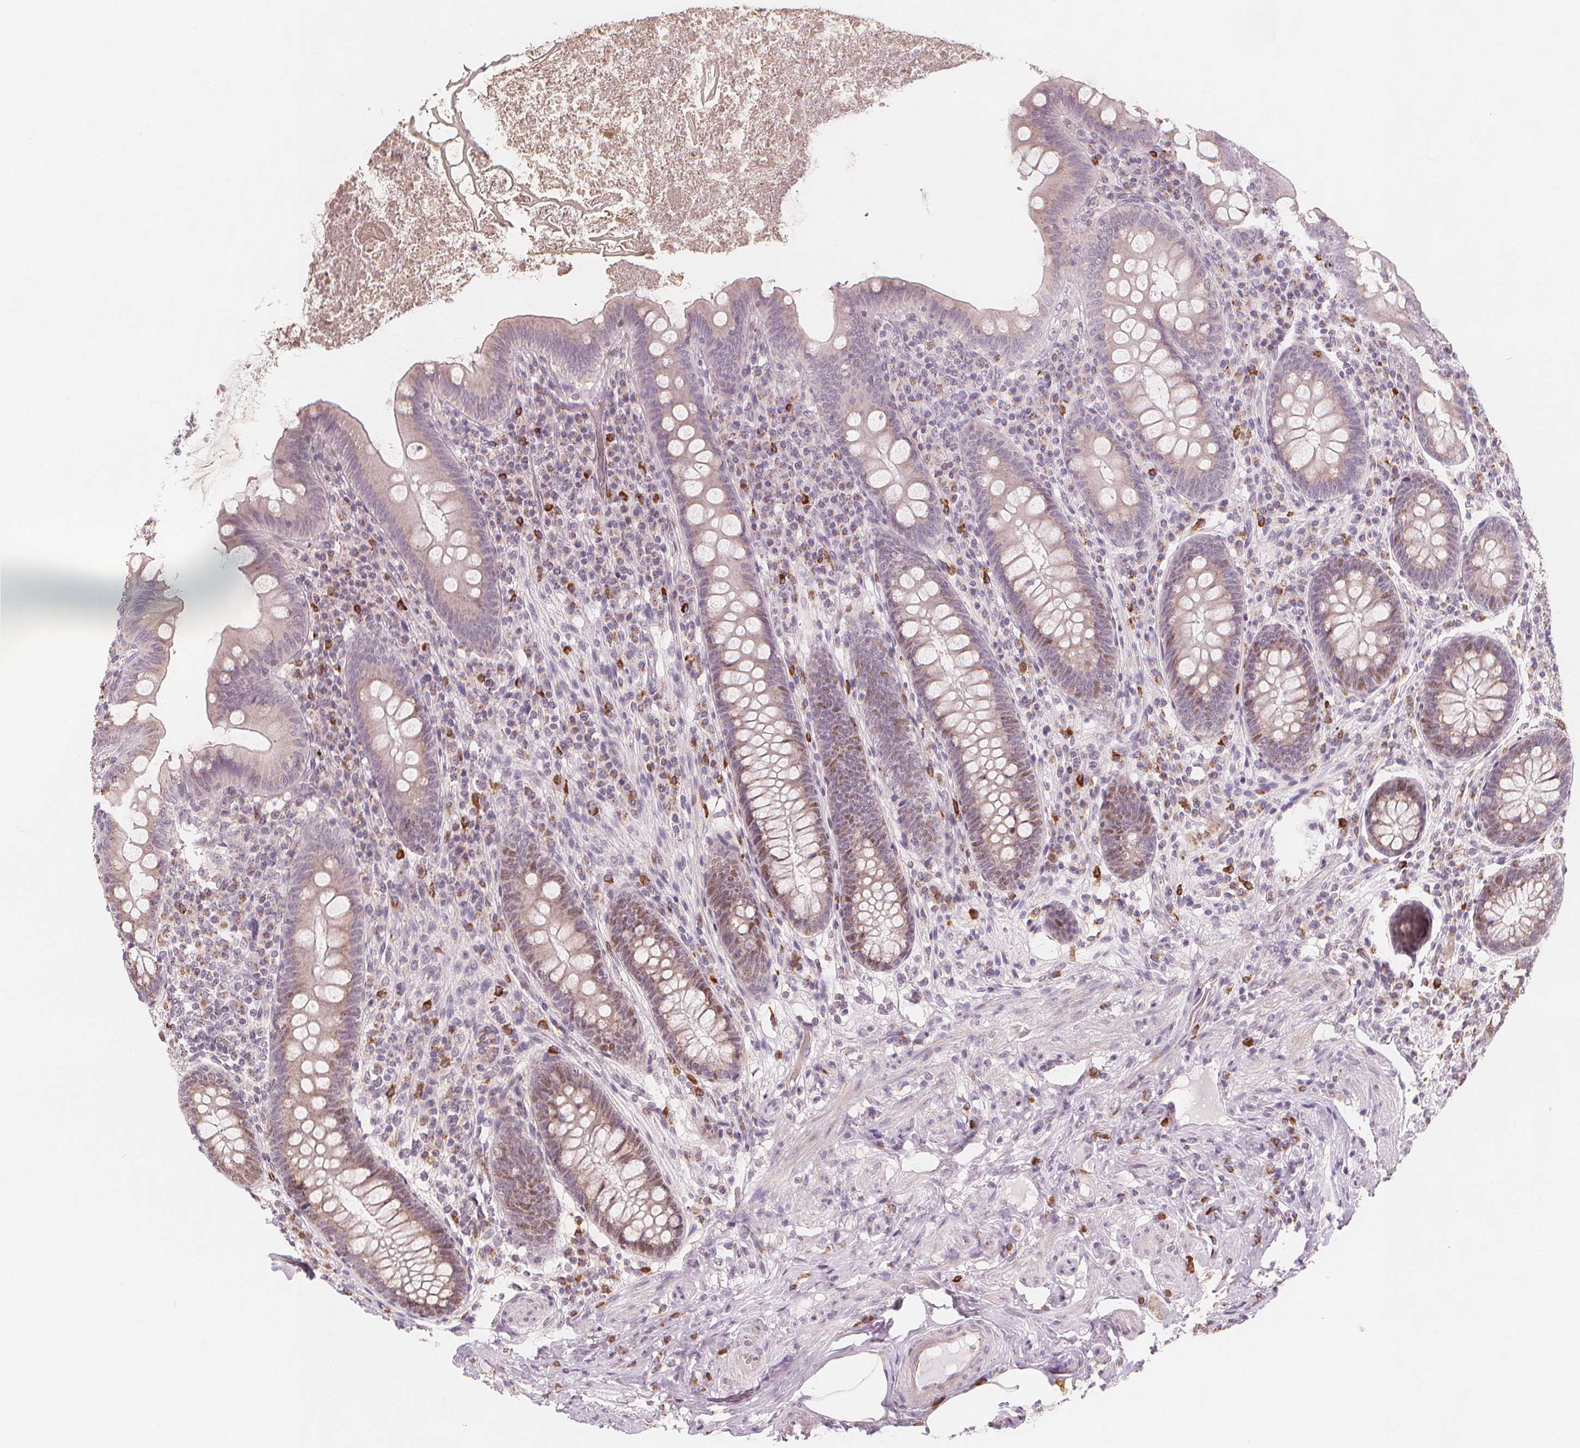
{"staining": {"intensity": "moderate", "quantity": "<25%", "location": "nuclear"}, "tissue": "appendix", "cell_type": "Glandular cells", "image_type": "normal", "snomed": [{"axis": "morphology", "description": "Normal tissue, NOS"}, {"axis": "topography", "description": "Appendix"}], "caption": "Glandular cells show low levels of moderate nuclear positivity in about <25% of cells in unremarkable appendix.", "gene": "TIPIN", "patient": {"sex": "male", "age": 71}}